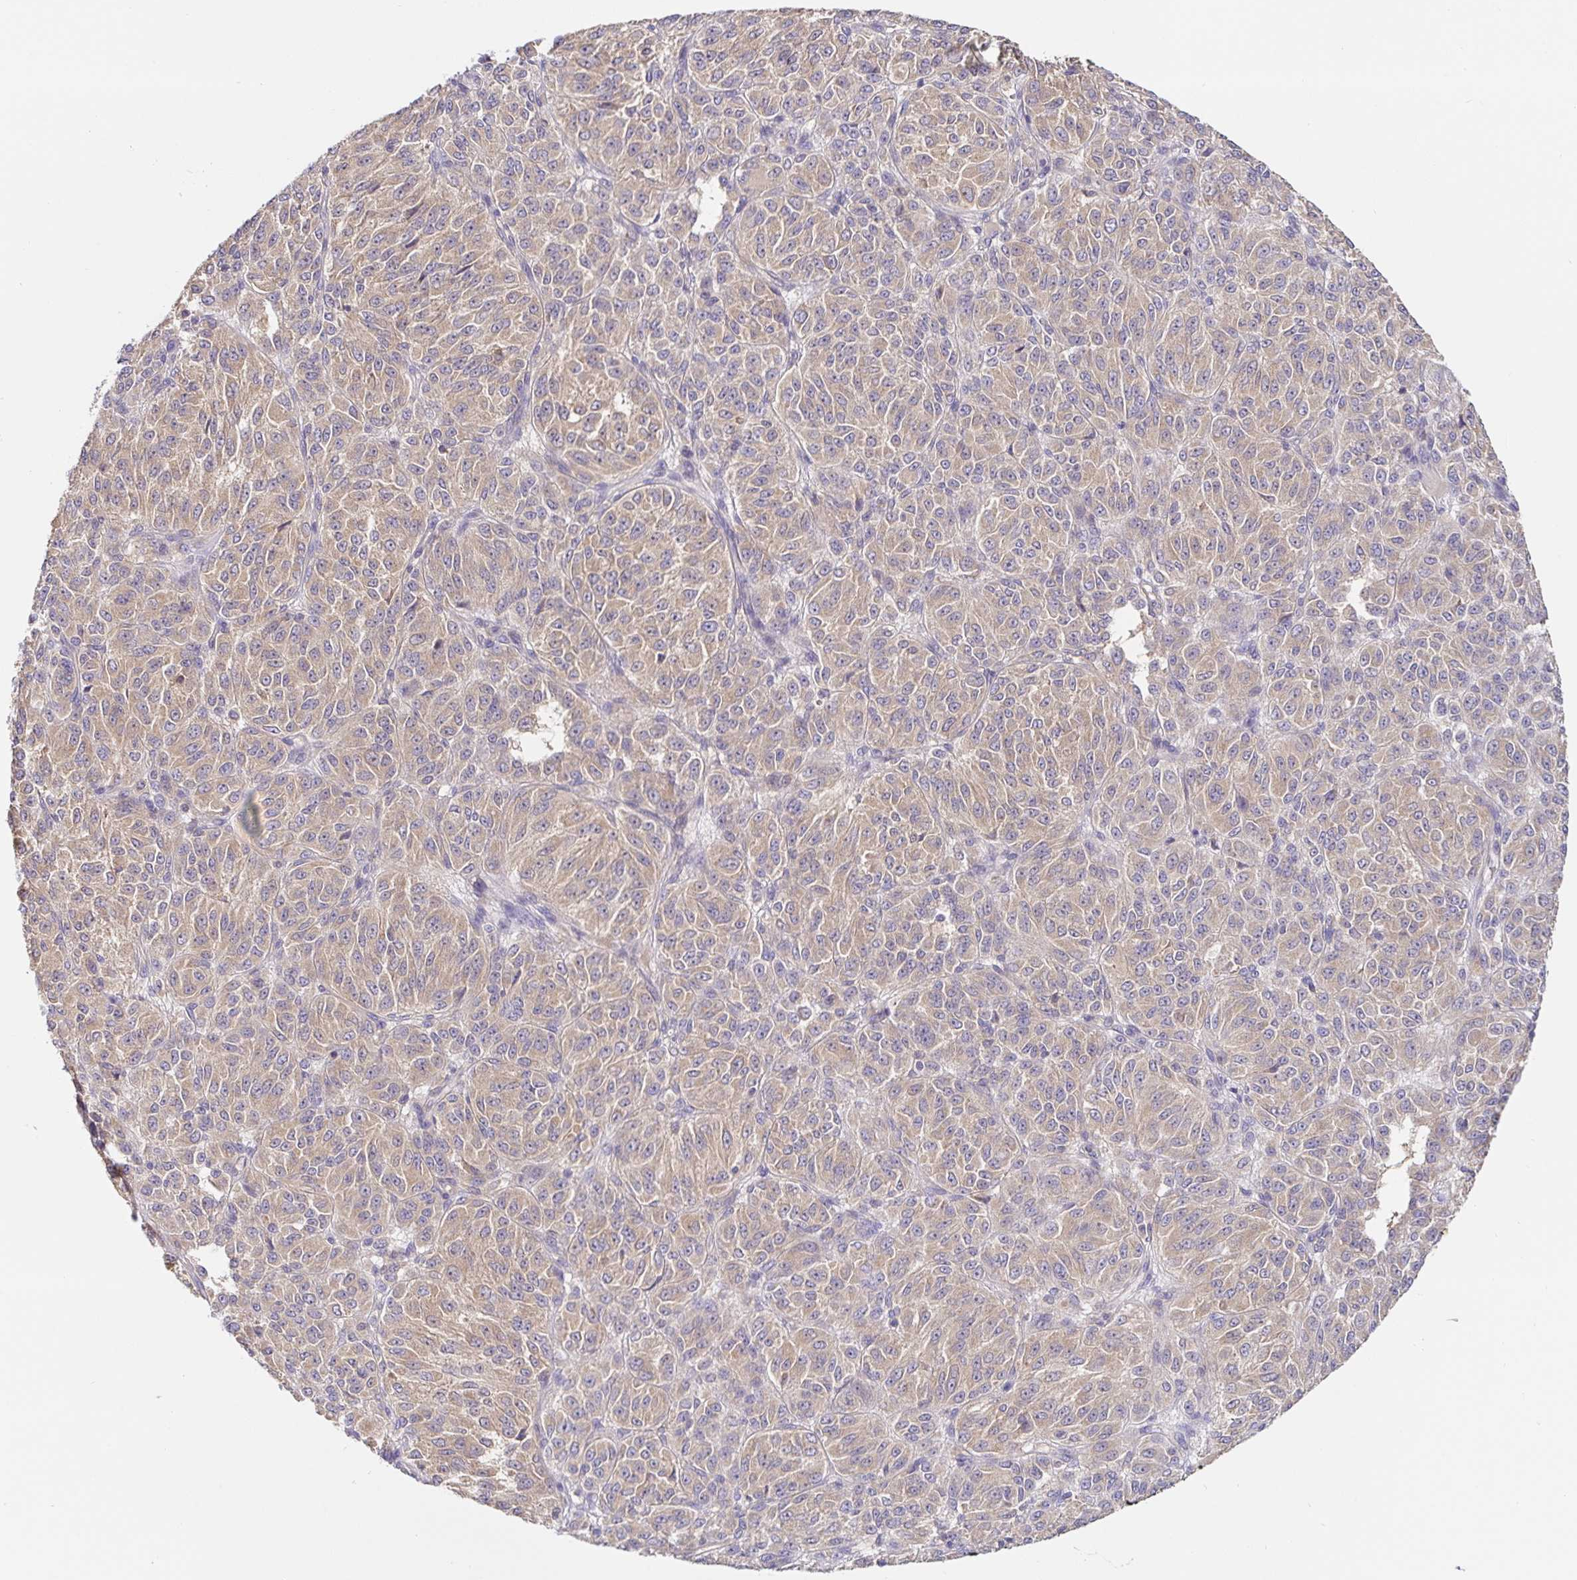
{"staining": {"intensity": "weak", "quantity": "25%-75%", "location": "cytoplasmic/membranous"}, "tissue": "melanoma", "cell_type": "Tumor cells", "image_type": "cancer", "snomed": [{"axis": "morphology", "description": "Malignant melanoma, Metastatic site"}, {"axis": "topography", "description": "Brain"}], "caption": "This micrograph displays melanoma stained with immunohistochemistry (IHC) to label a protein in brown. The cytoplasmic/membranous of tumor cells show weak positivity for the protein. Nuclei are counter-stained blue.", "gene": "HAGH", "patient": {"sex": "female", "age": 56}}